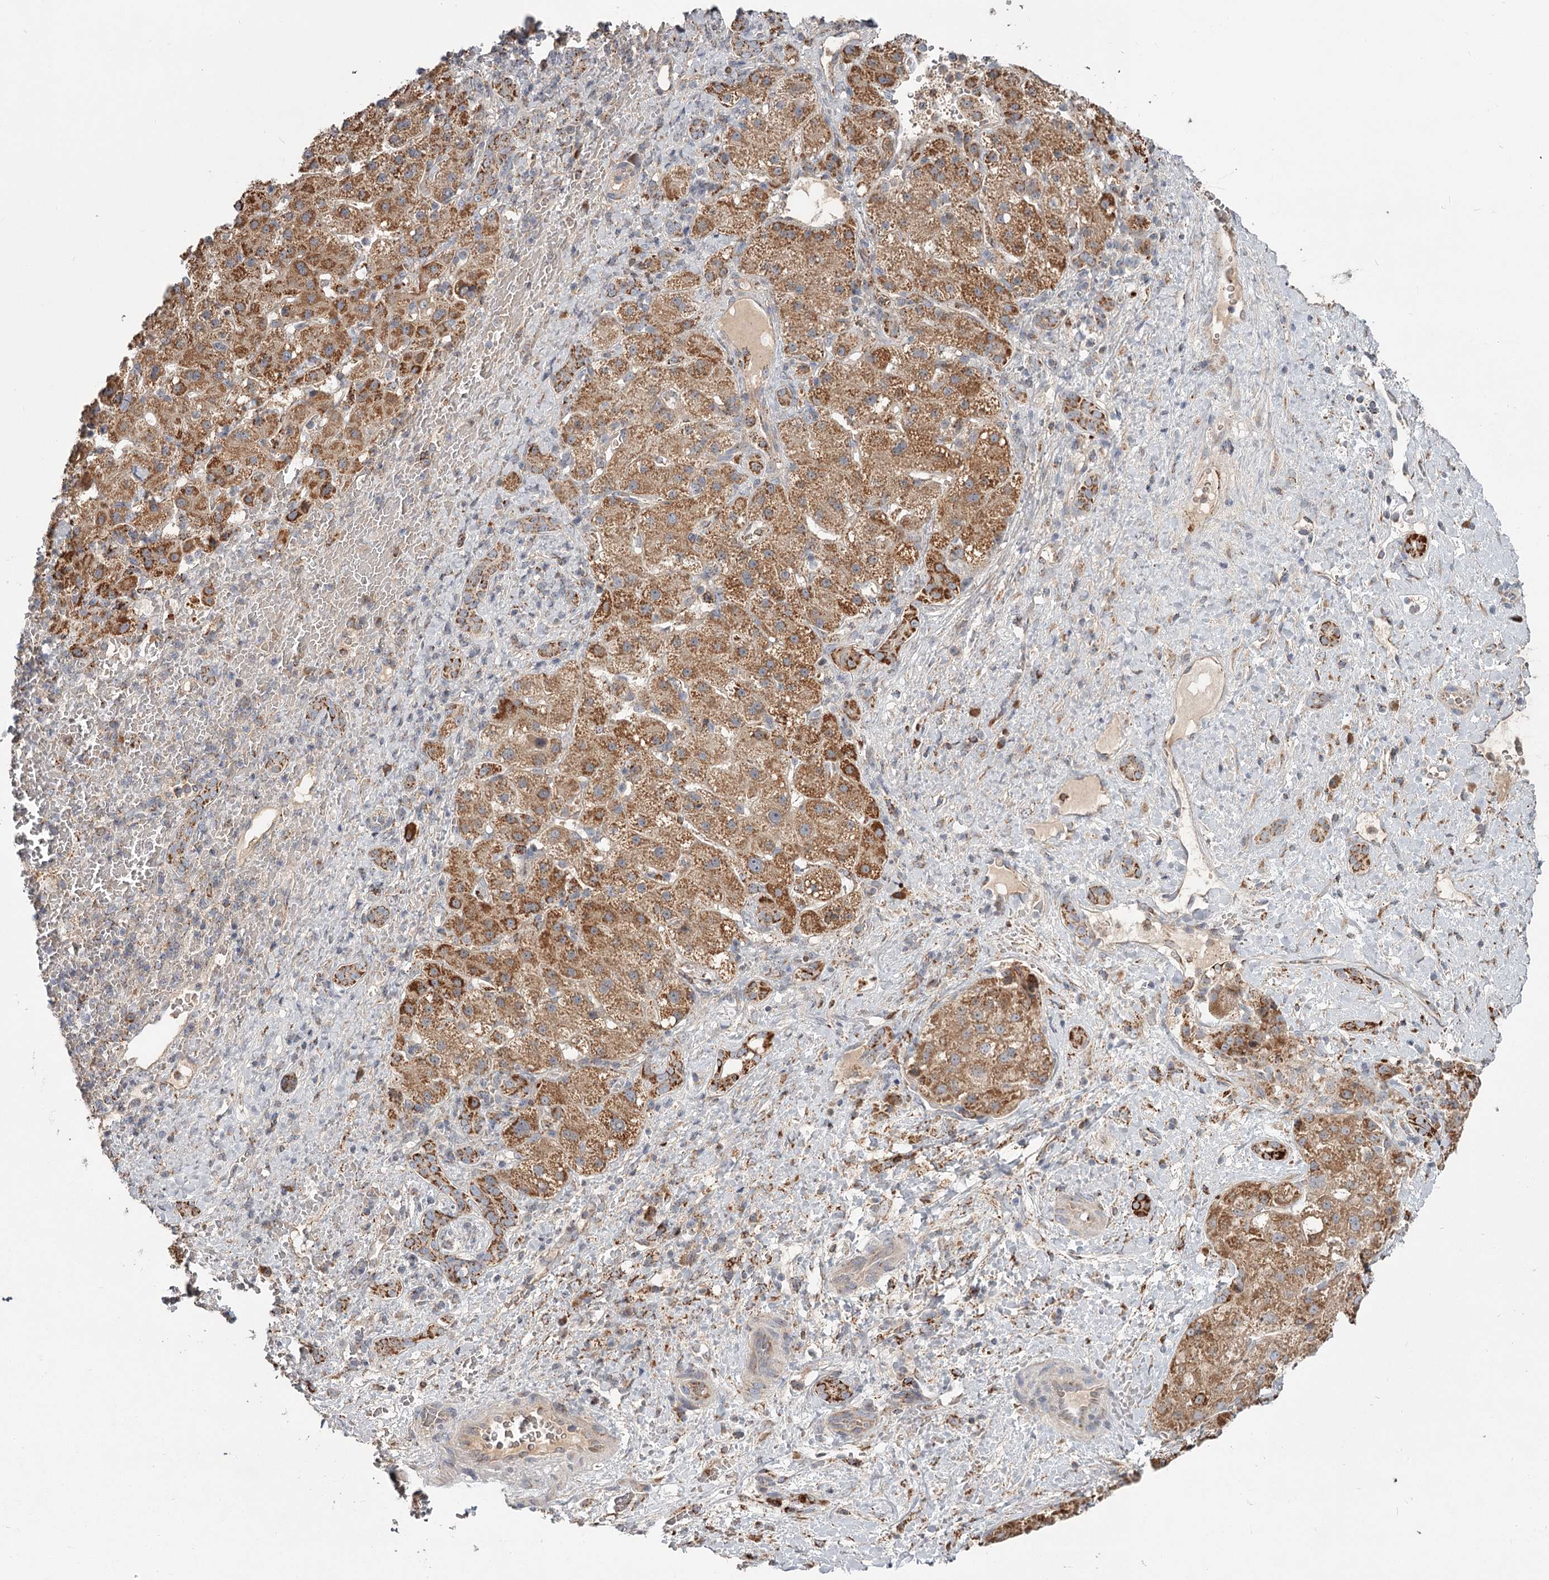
{"staining": {"intensity": "moderate", "quantity": ">75%", "location": "cytoplasmic/membranous"}, "tissue": "liver cancer", "cell_type": "Tumor cells", "image_type": "cancer", "snomed": [{"axis": "morphology", "description": "Normal tissue, NOS"}, {"axis": "morphology", "description": "Carcinoma, Hepatocellular, NOS"}, {"axis": "topography", "description": "Liver"}], "caption": "Brown immunohistochemical staining in liver cancer exhibits moderate cytoplasmic/membranous staining in about >75% of tumor cells. (Stains: DAB (3,3'-diaminobenzidine) in brown, nuclei in blue, Microscopy: brightfield microscopy at high magnification).", "gene": "CDC123", "patient": {"sex": "male", "age": 57}}